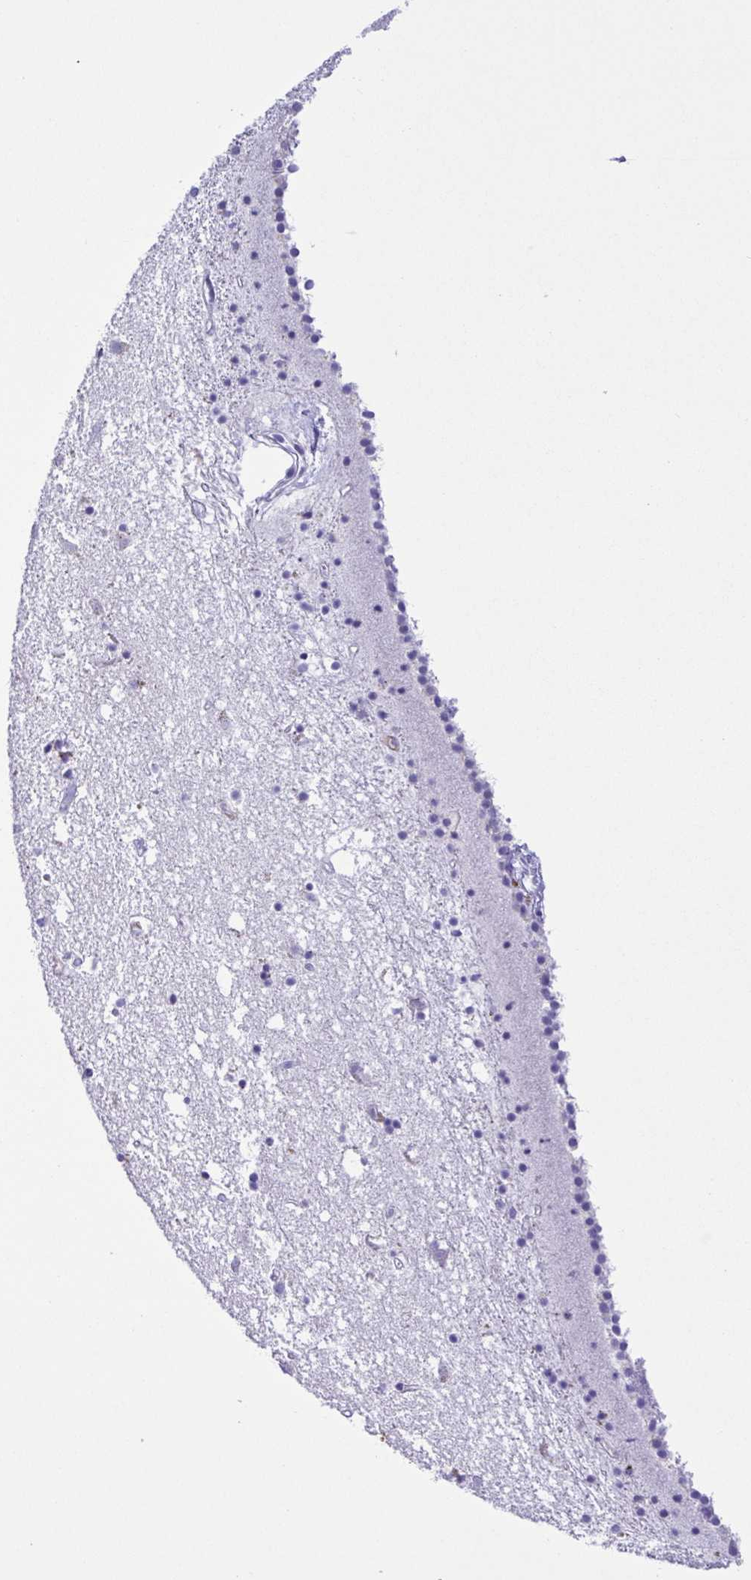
{"staining": {"intensity": "negative", "quantity": "none", "location": "none"}, "tissue": "caudate", "cell_type": "Glial cells", "image_type": "normal", "snomed": [{"axis": "morphology", "description": "Normal tissue, NOS"}, {"axis": "topography", "description": "Lateral ventricle wall"}], "caption": "IHC image of normal caudate stained for a protein (brown), which exhibits no staining in glial cells.", "gene": "IGFL1", "patient": {"sex": "female", "age": 71}}